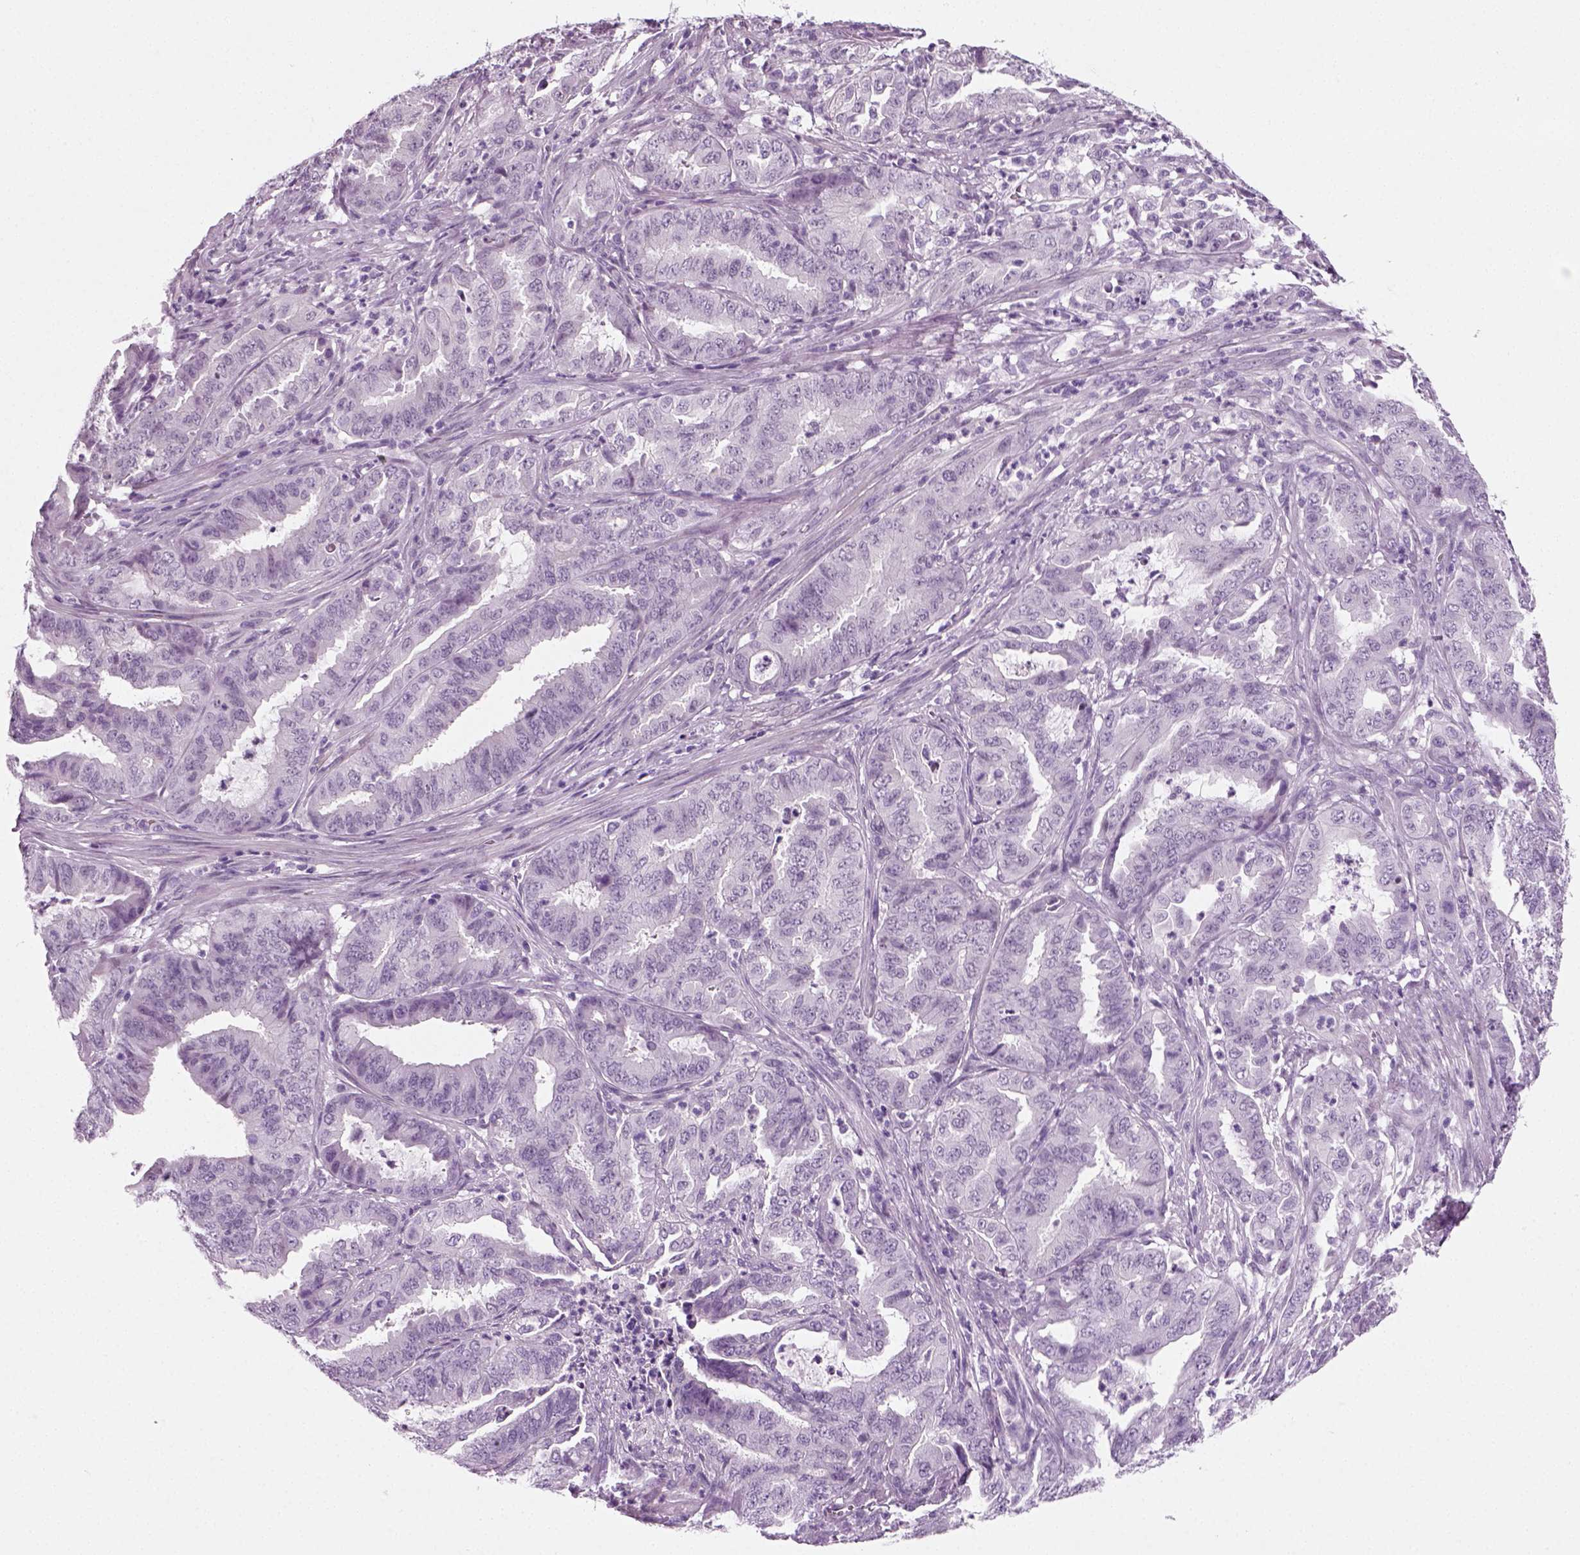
{"staining": {"intensity": "negative", "quantity": "none", "location": "none"}, "tissue": "endometrial cancer", "cell_type": "Tumor cells", "image_type": "cancer", "snomed": [{"axis": "morphology", "description": "Adenocarcinoma, NOS"}, {"axis": "topography", "description": "Endometrium"}], "caption": "An immunohistochemistry photomicrograph of adenocarcinoma (endometrial) is shown. There is no staining in tumor cells of adenocarcinoma (endometrial). (DAB immunohistochemistry visualized using brightfield microscopy, high magnification).", "gene": "SPATA31E1", "patient": {"sex": "female", "age": 51}}